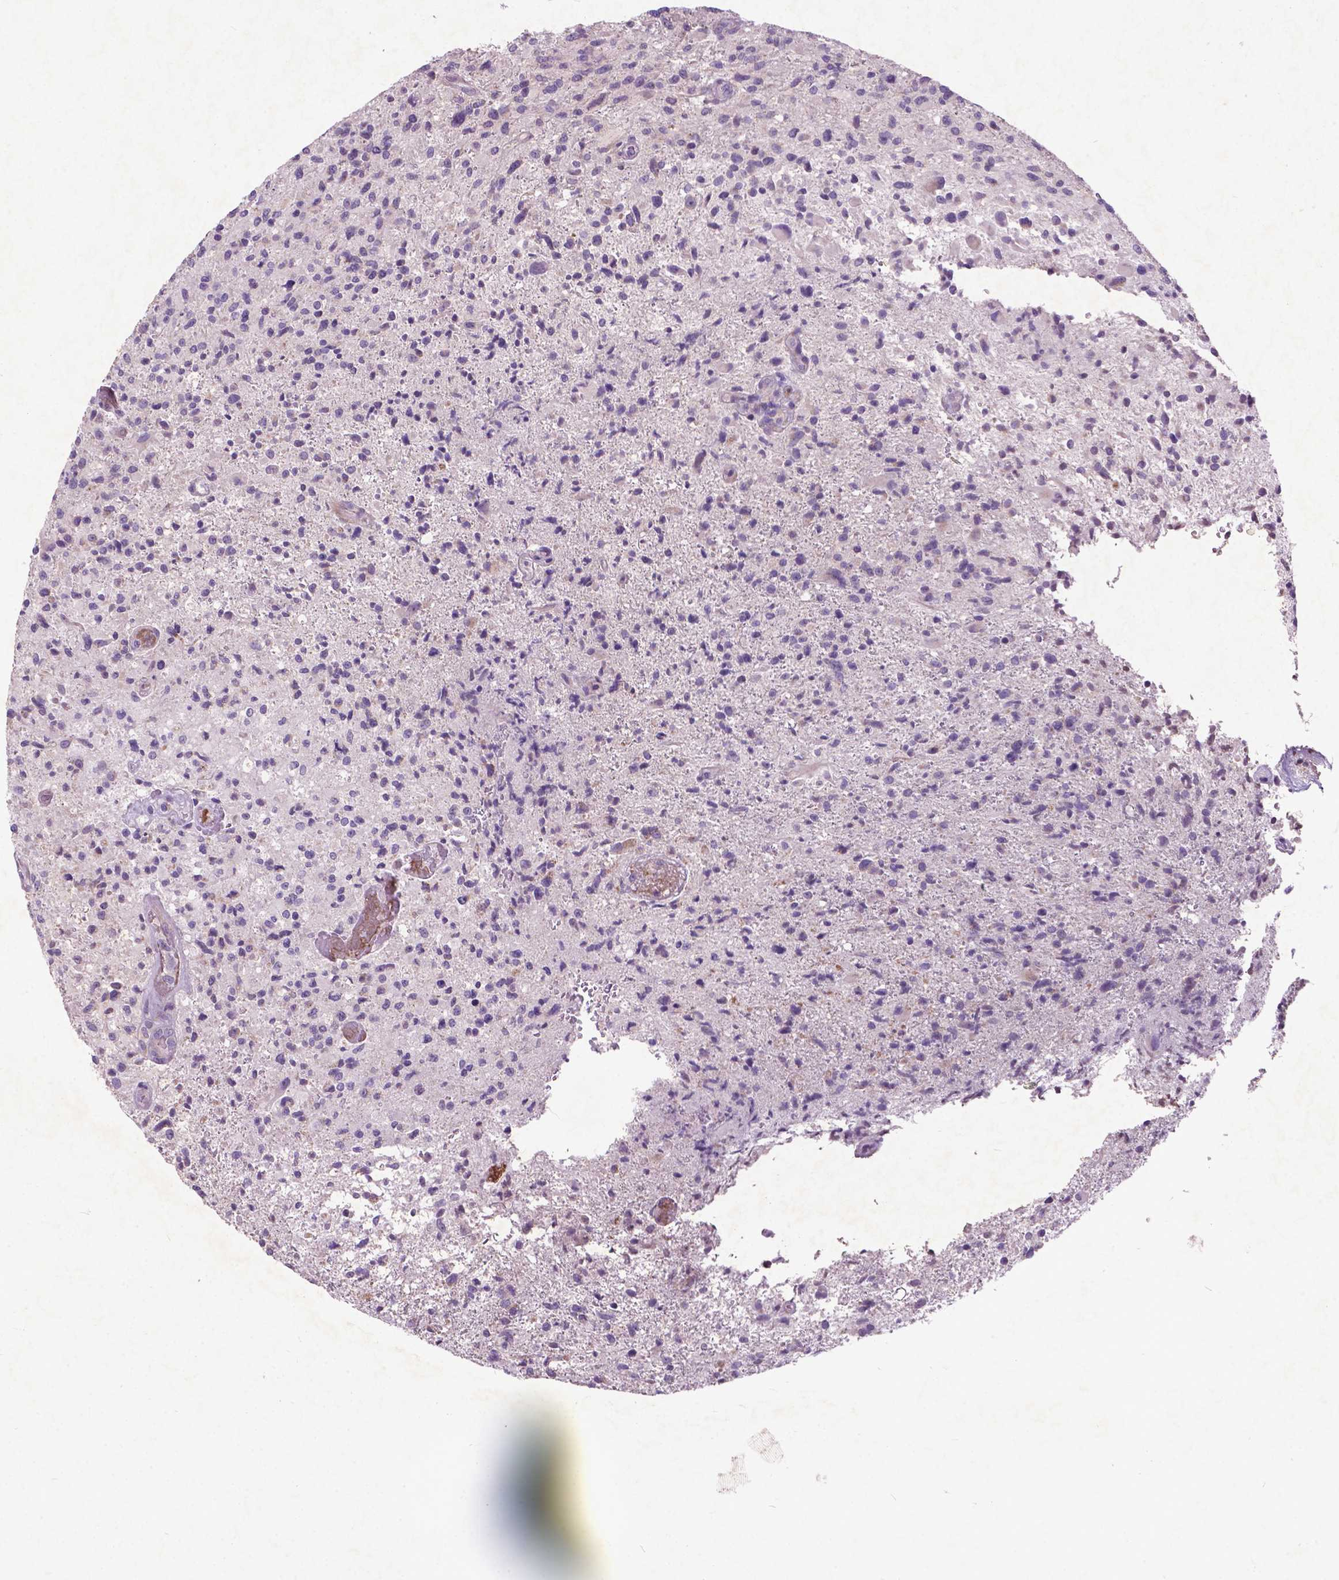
{"staining": {"intensity": "negative", "quantity": "none", "location": "none"}, "tissue": "glioma", "cell_type": "Tumor cells", "image_type": "cancer", "snomed": [{"axis": "morphology", "description": "Glioma, malignant, High grade"}, {"axis": "topography", "description": "Brain"}], "caption": "High magnification brightfield microscopy of malignant glioma (high-grade) stained with DAB (brown) and counterstained with hematoxylin (blue): tumor cells show no significant staining.", "gene": "ATG4D", "patient": {"sex": "male", "age": 63}}